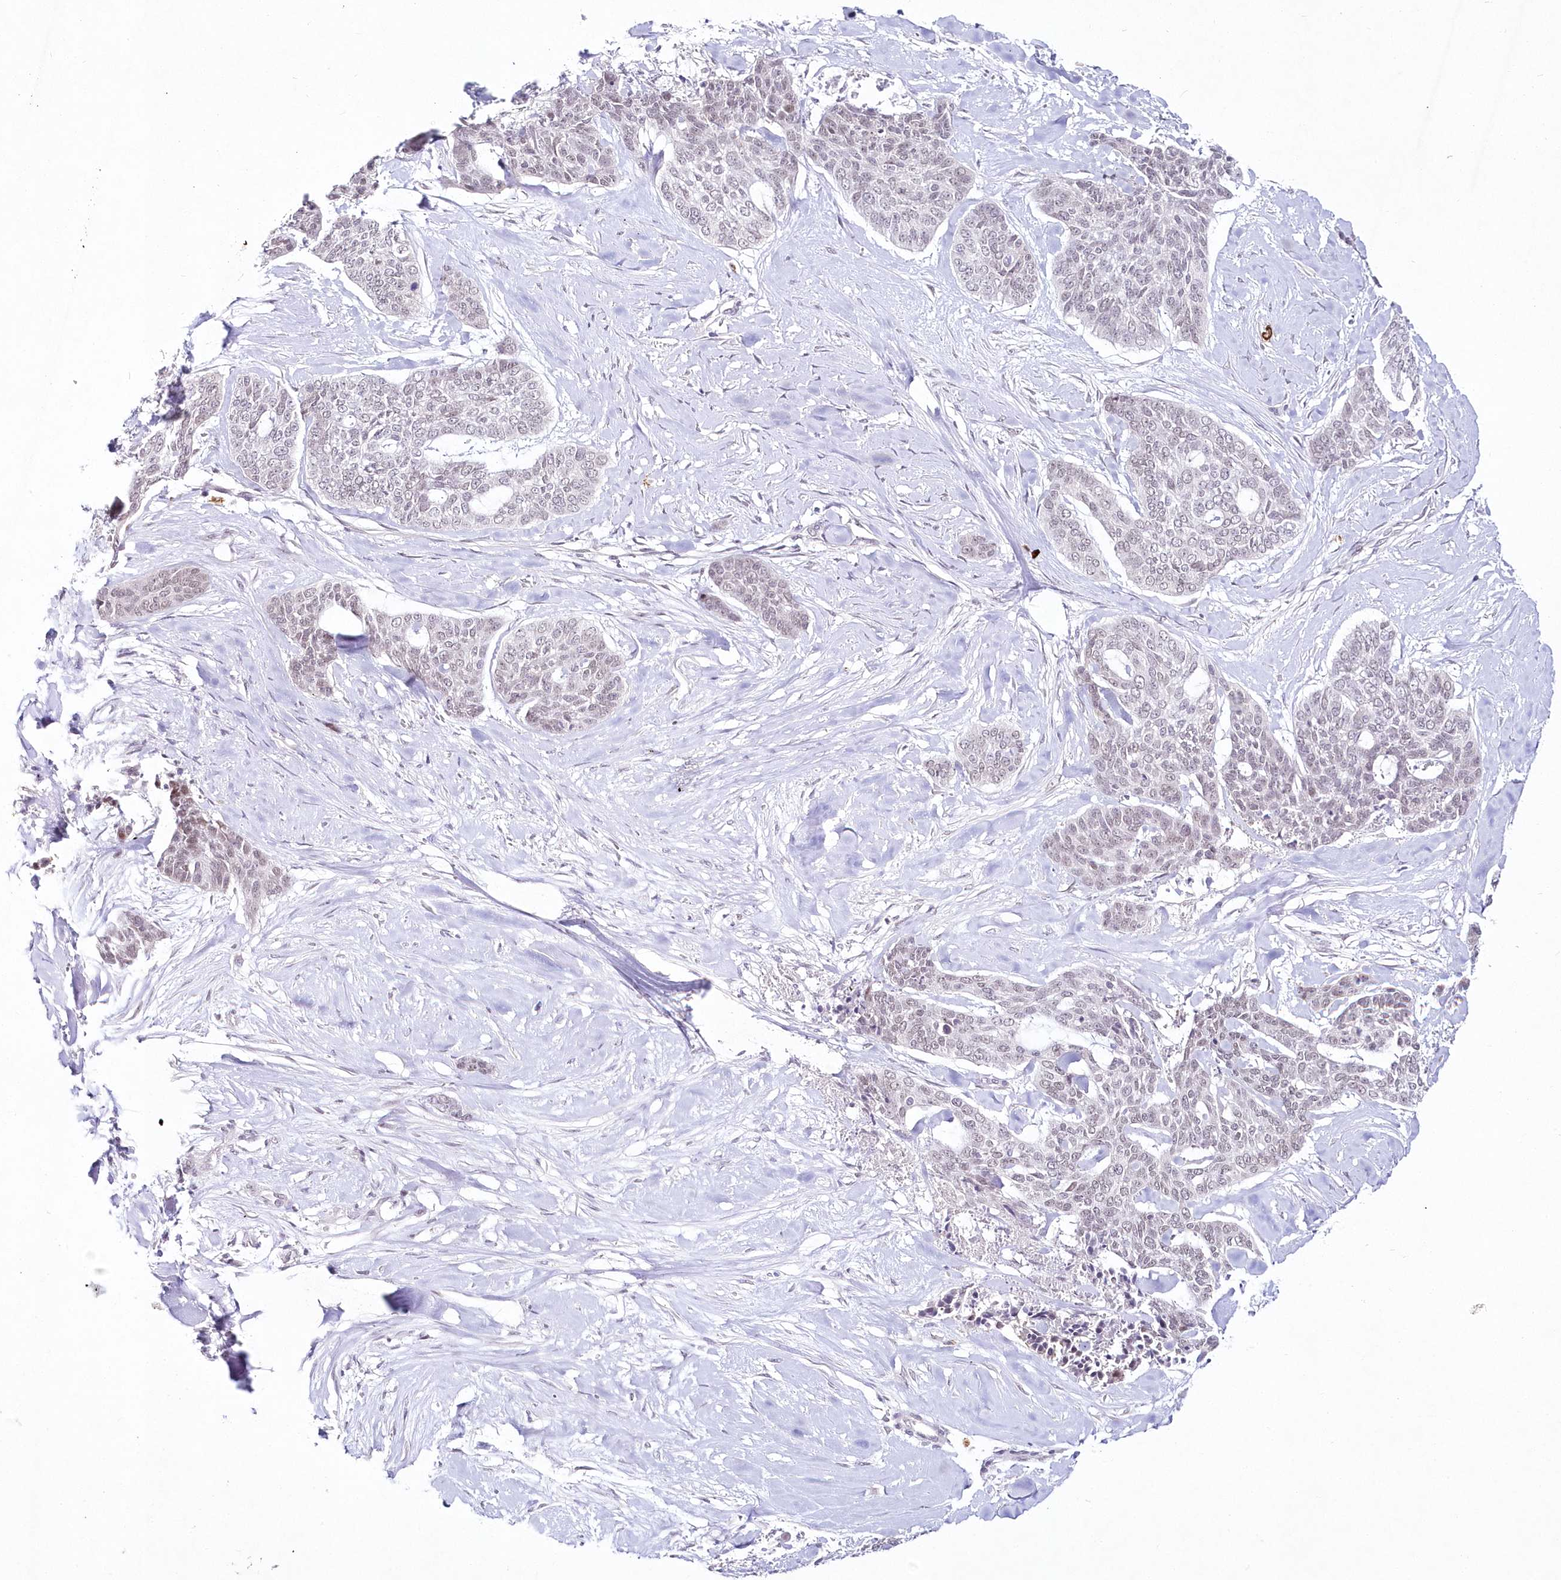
{"staining": {"intensity": "weak", "quantity": "25%-75%", "location": "nuclear"}, "tissue": "skin cancer", "cell_type": "Tumor cells", "image_type": "cancer", "snomed": [{"axis": "morphology", "description": "Basal cell carcinoma"}, {"axis": "topography", "description": "Skin"}], "caption": "Basal cell carcinoma (skin) tissue reveals weak nuclear staining in approximately 25%-75% of tumor cells, visualized by immunohistochemistry.", "gene": "HYCC2", "patient": {"sex": "female", "age": 64}}